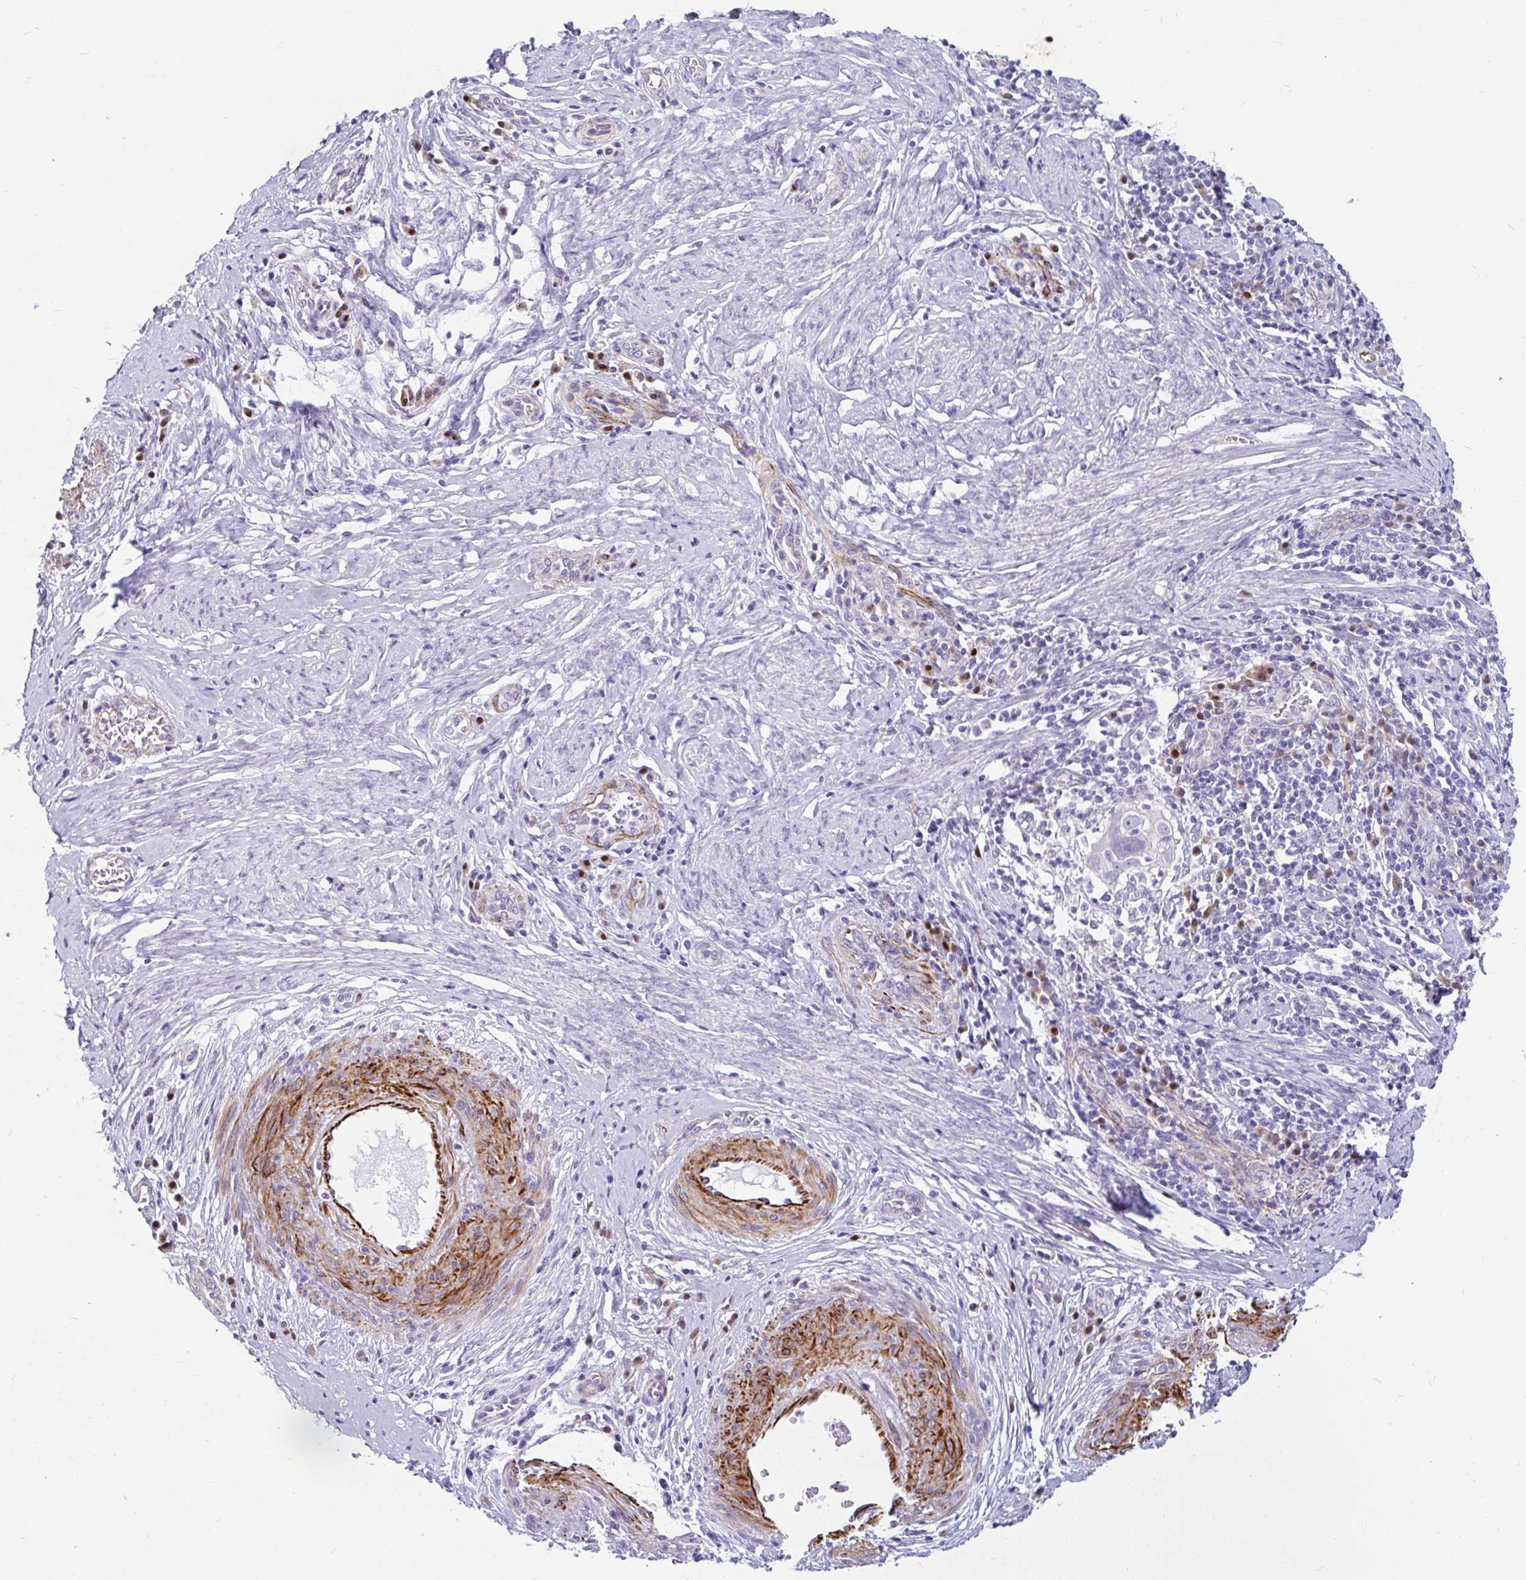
{"staining": {"intensity": "negative", "quantity": "none", "location": "none"}, "tissue": "cervical cancer", "cell_type": "Tumor cells", "image_type": "cancer", "snomed": [{"axis": "morphology", "description": "Normal tissue, NOS"}, {"axis": "morphology", "description": "Squamous cell carcinoma, NOS"}, {"axis": "topography", "description": "Cervix"}], "caption": "DAB (3,3'-diaminobenzidine) immunohistochemical staining of human cervical cancer displays no significant positivity in tumor cells.", "gene": "EML5", "patient": {"sex": "female", "age": 31}}